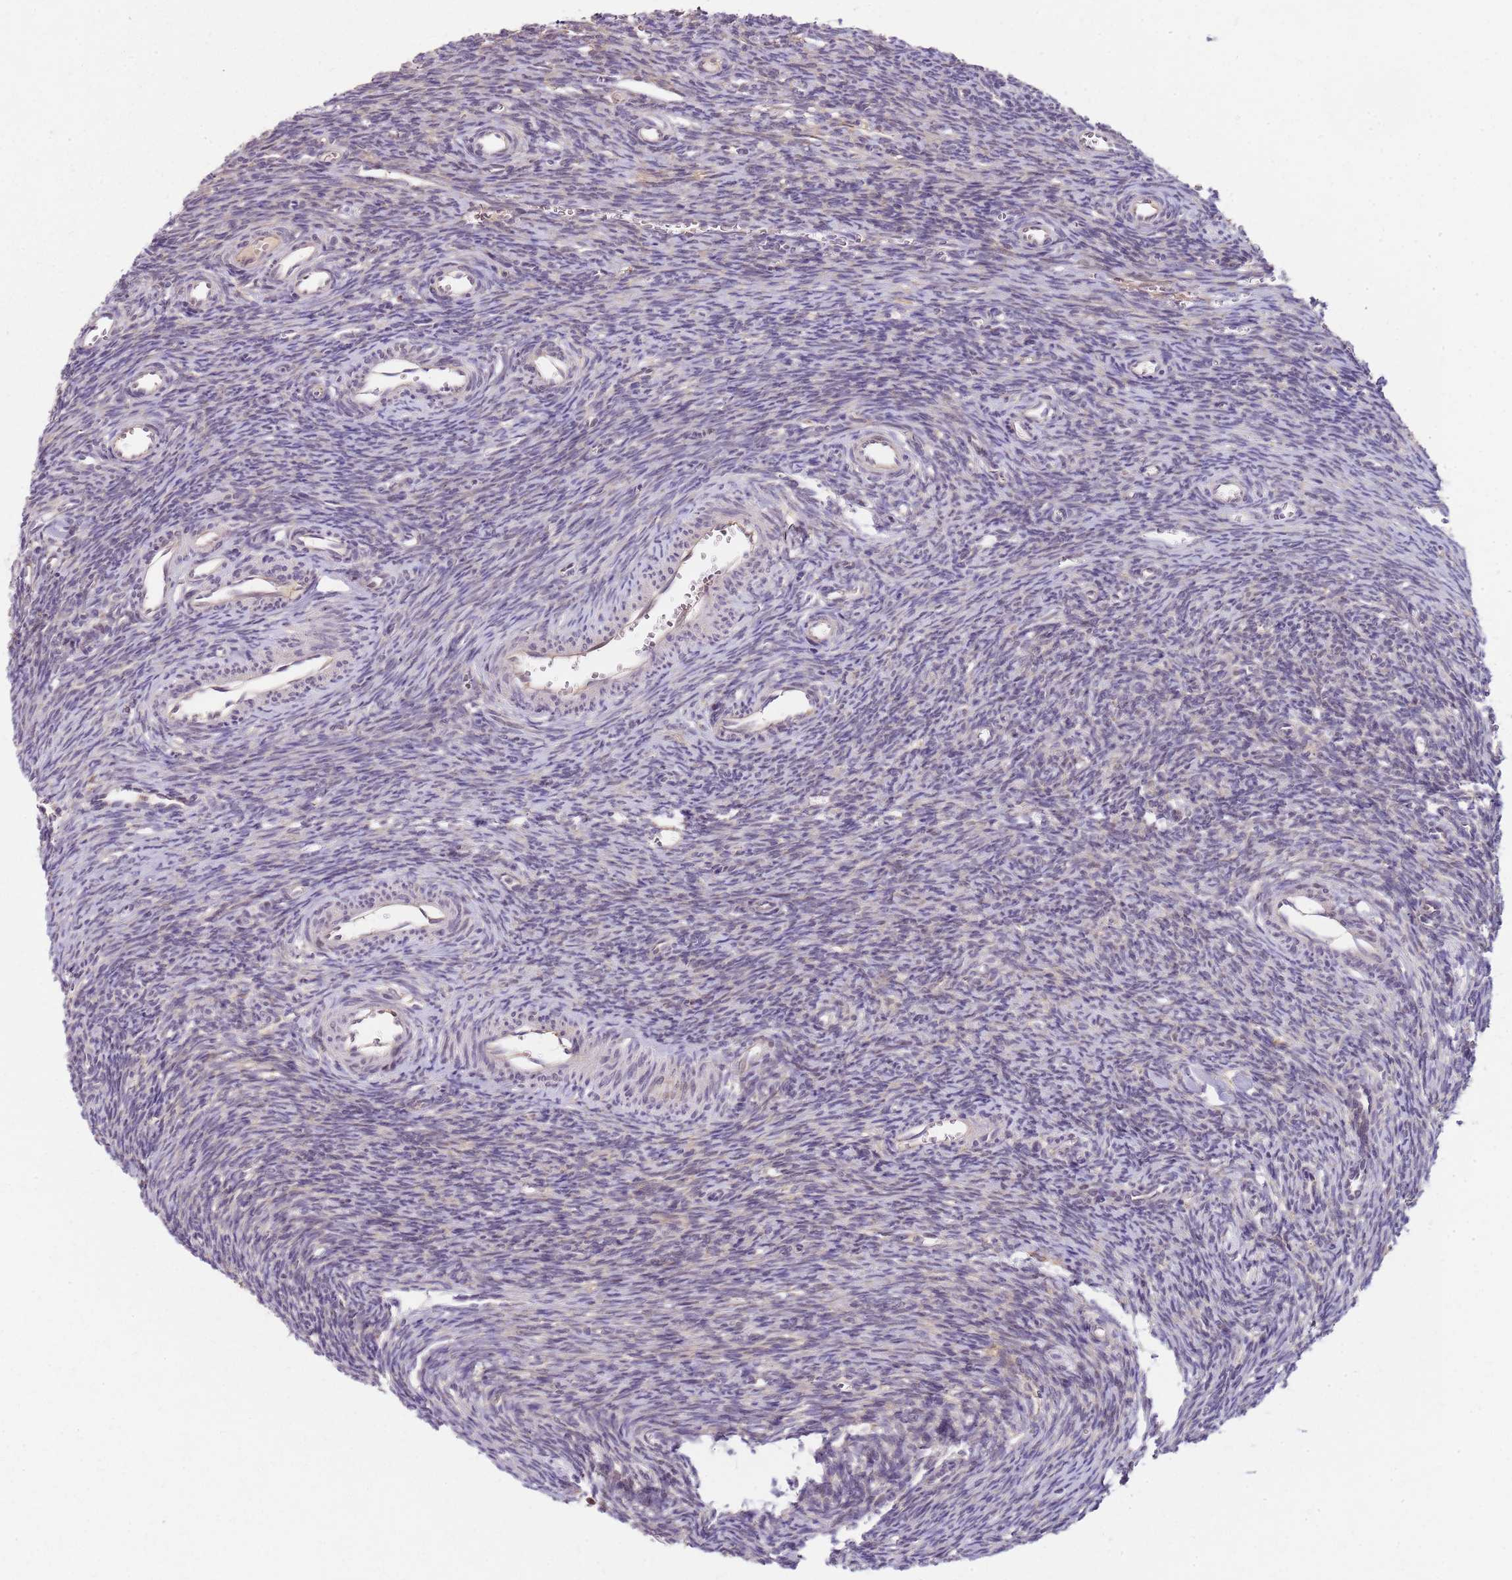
{"staining": {"intensity": "negative", "quantity": "none", "location": "none"}, "tissue": "ovary", "cell_type": "Ovarian stroma cells", "image_type": "normal", "snomed": [{"axis": "morphology", "description": "Normal tissue, NOS"}, {"axis": "topography", "description": "Ovary"}], "caption": "Immunohistochemistry (IHC) histopathology image of benign ovary stained for a protein (brown), which exhibits no staining in ovarian stroma cells. (DAB immunohistochemistry (IHC), high magnification).", "gene": "FBXL22", "patient": {"sex": "female", "age": 39}}